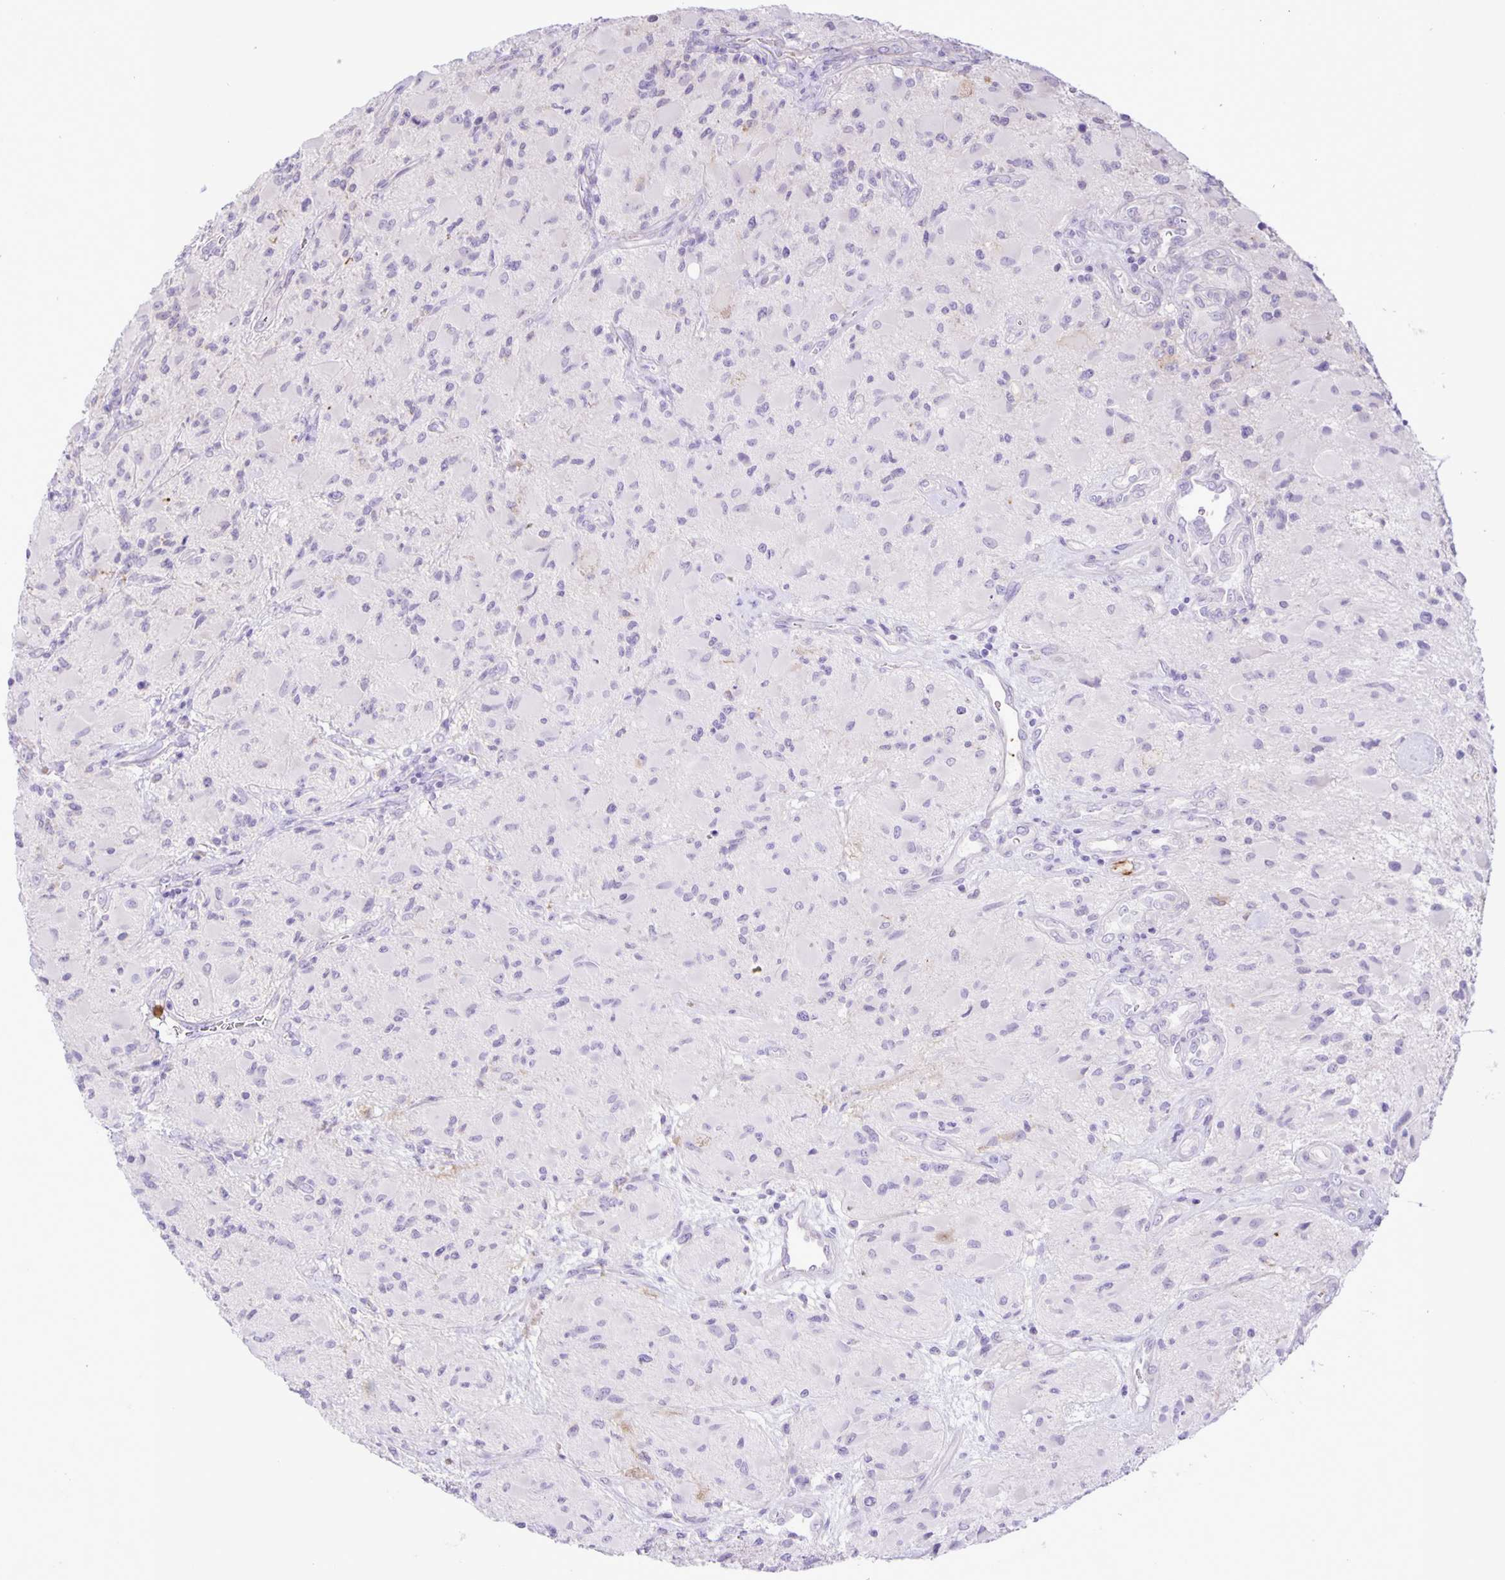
{"staining": {"intensity": "negative", "quantity": "none", "location": "none"}, "tissue": "glioma", "cell_type": "Tumor cells", "image_type": "cancer", "snomed": [{"axis": "morphology", "description": "Glioma, malignant, High grade"}, {"axis": "topography", "description": "Brain"}], "caption": "The immunohistochemistry micrograph has no significant staining in tumor cells of high-grade glioma (malignant) tissue. The staining is performed using DAB brown chromogen with nuclei counter-stained in using hematoxylin.", "gene": "ADCK1", "patient": {"sex": "female", "age": 65}}